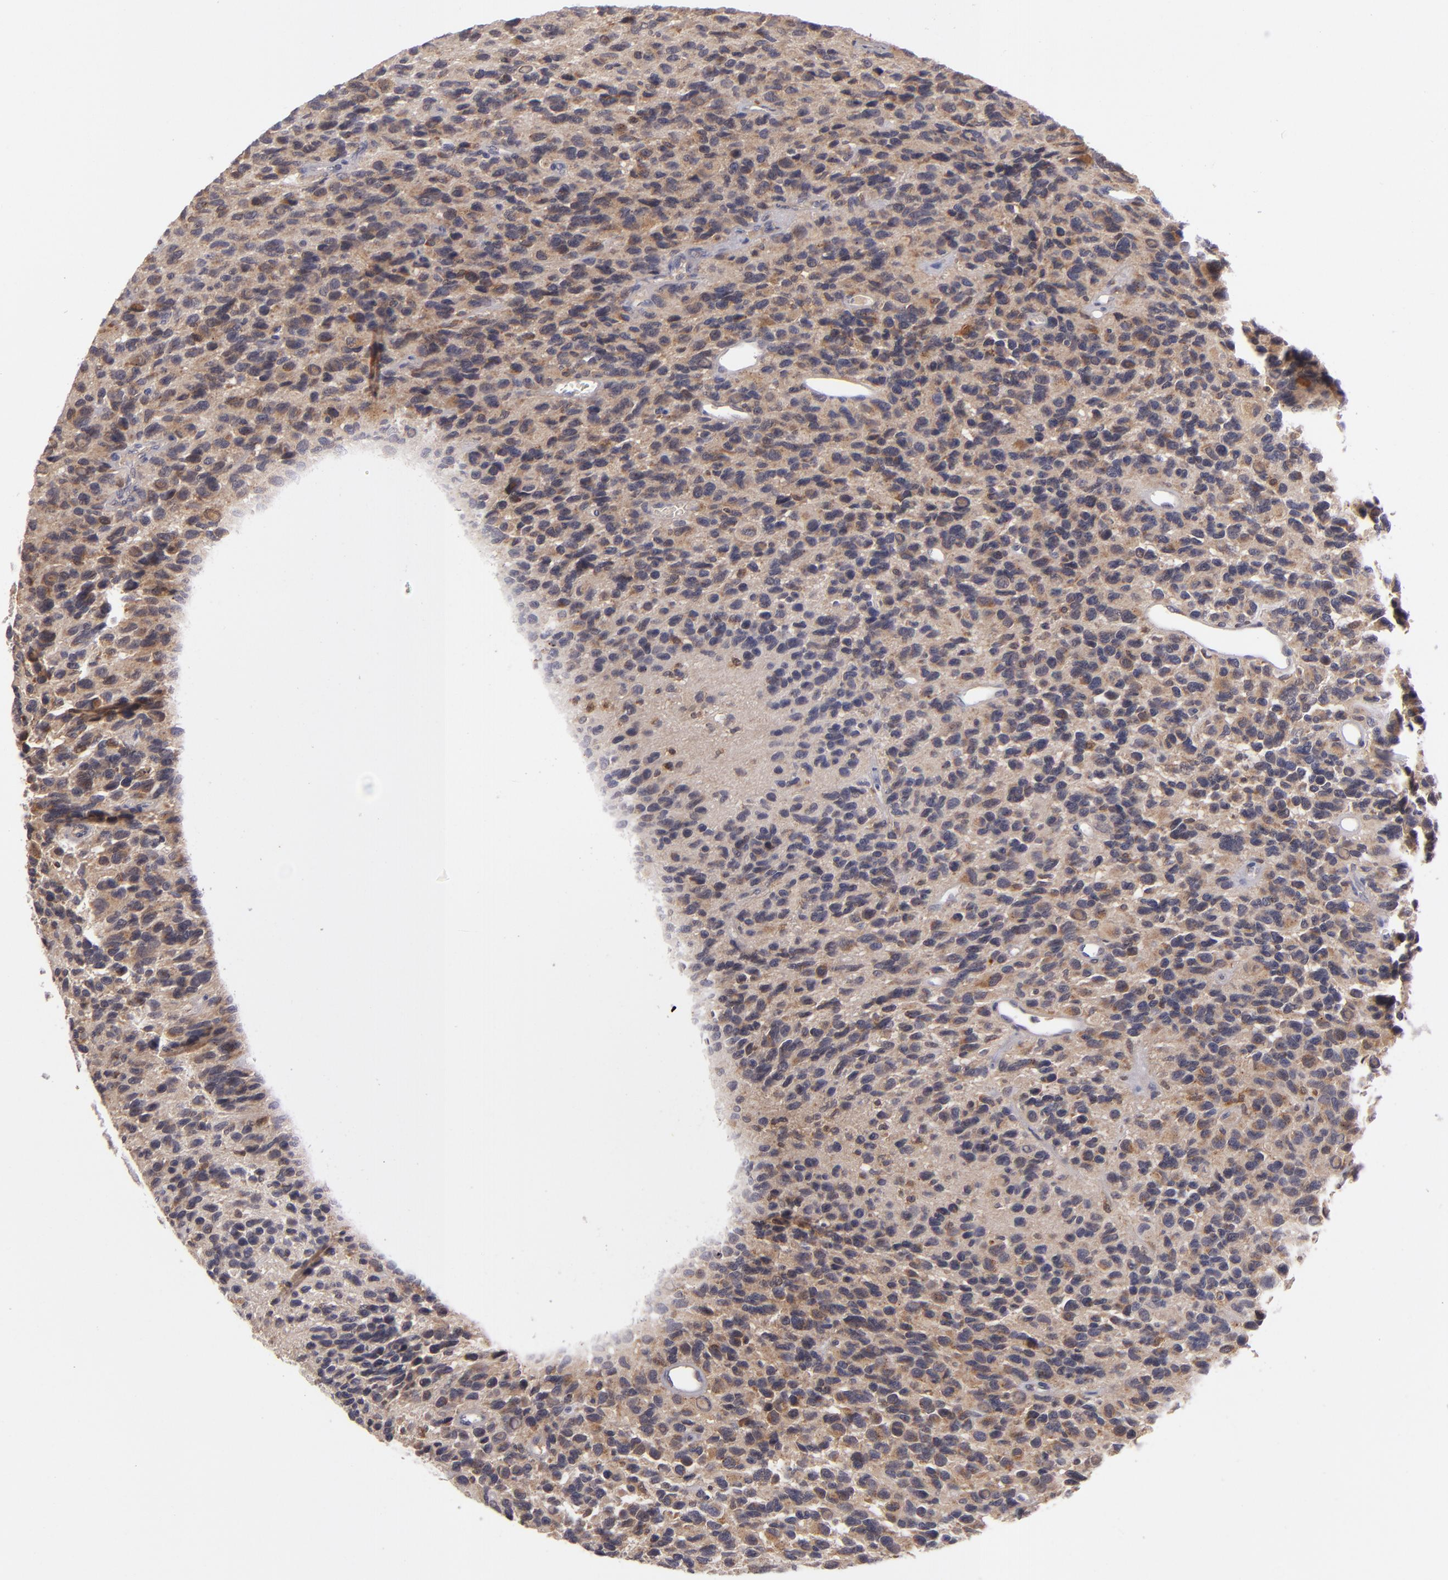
{"staining": {"intensity": "weak", "quantity": ">75%", "location": "cytoplasmic/membranous"}, "tissue": "glioma", "cell_type": "Tumor cells", "image_type": "cancer", "snomed": [{"axis": "morphology", "description": "Glioma, malignant, High grade"}, {"axis": "topography", "description": "Brain"}], "caption": "The immunohistochemical stain shows weak cytoplasmic/membranous positivity in tumor cells of high-grade glioma (malignant) tissue.", "gene": "SH2D4A", "patient": {"sex": "male", "age": 77}}